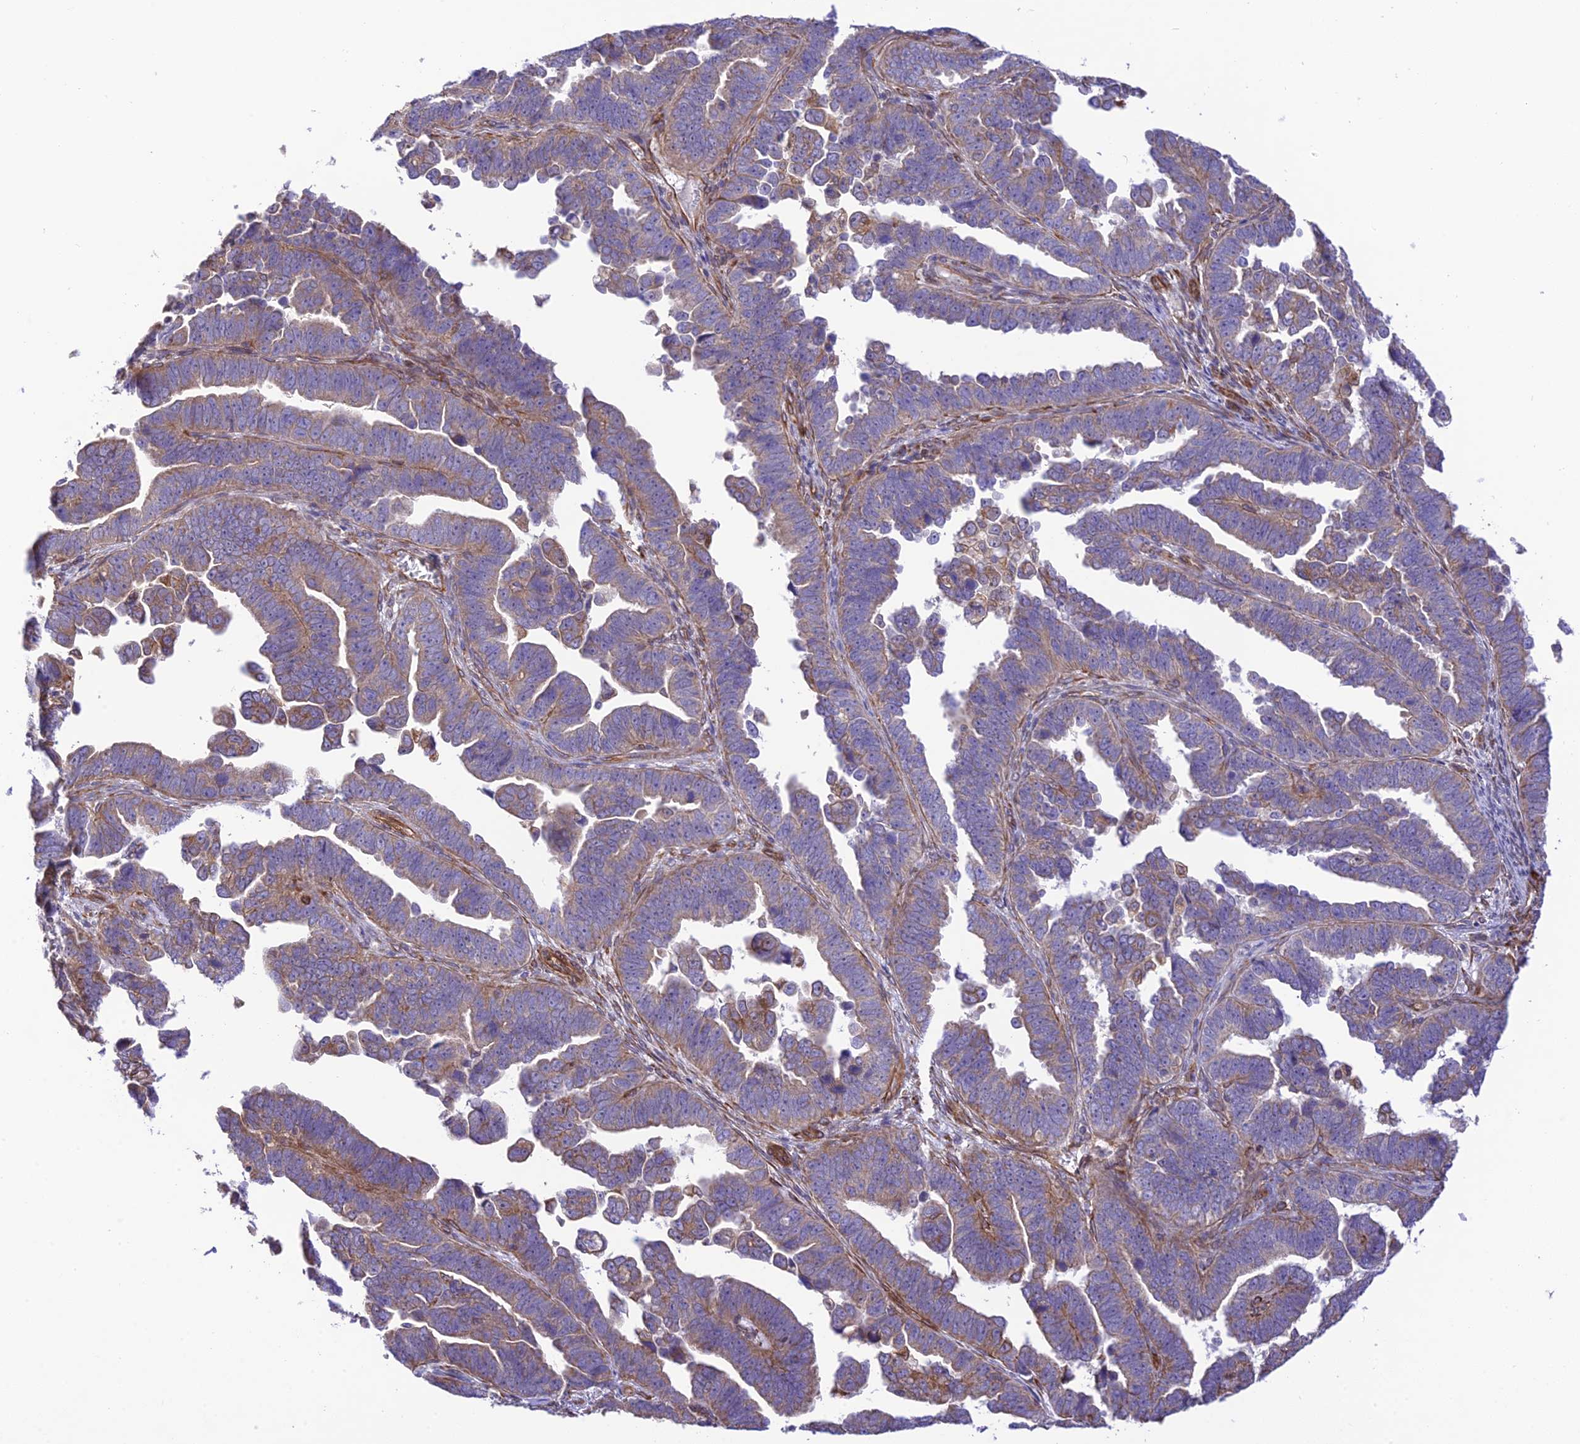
{"staining": {"intensity": "weak", "quantity": "<25%", "location": "cytoplasmic/membranous"}, "tissue": "endometrial cancer", "cell_type": "Tumor cells", "image_type": "cancer", "snomed": [{"axis": "morphology", "description": "Adenocarcinoma, NOS"}, {"axis": "topography", "description": "Endometrium"}], "caption": "Immunohistochemistry of endometrial adenocarcinoma exhibits no expression in tumor cells.", "gene": "EXOC3L4", "patient": {"sex": "female", "age": 75}}